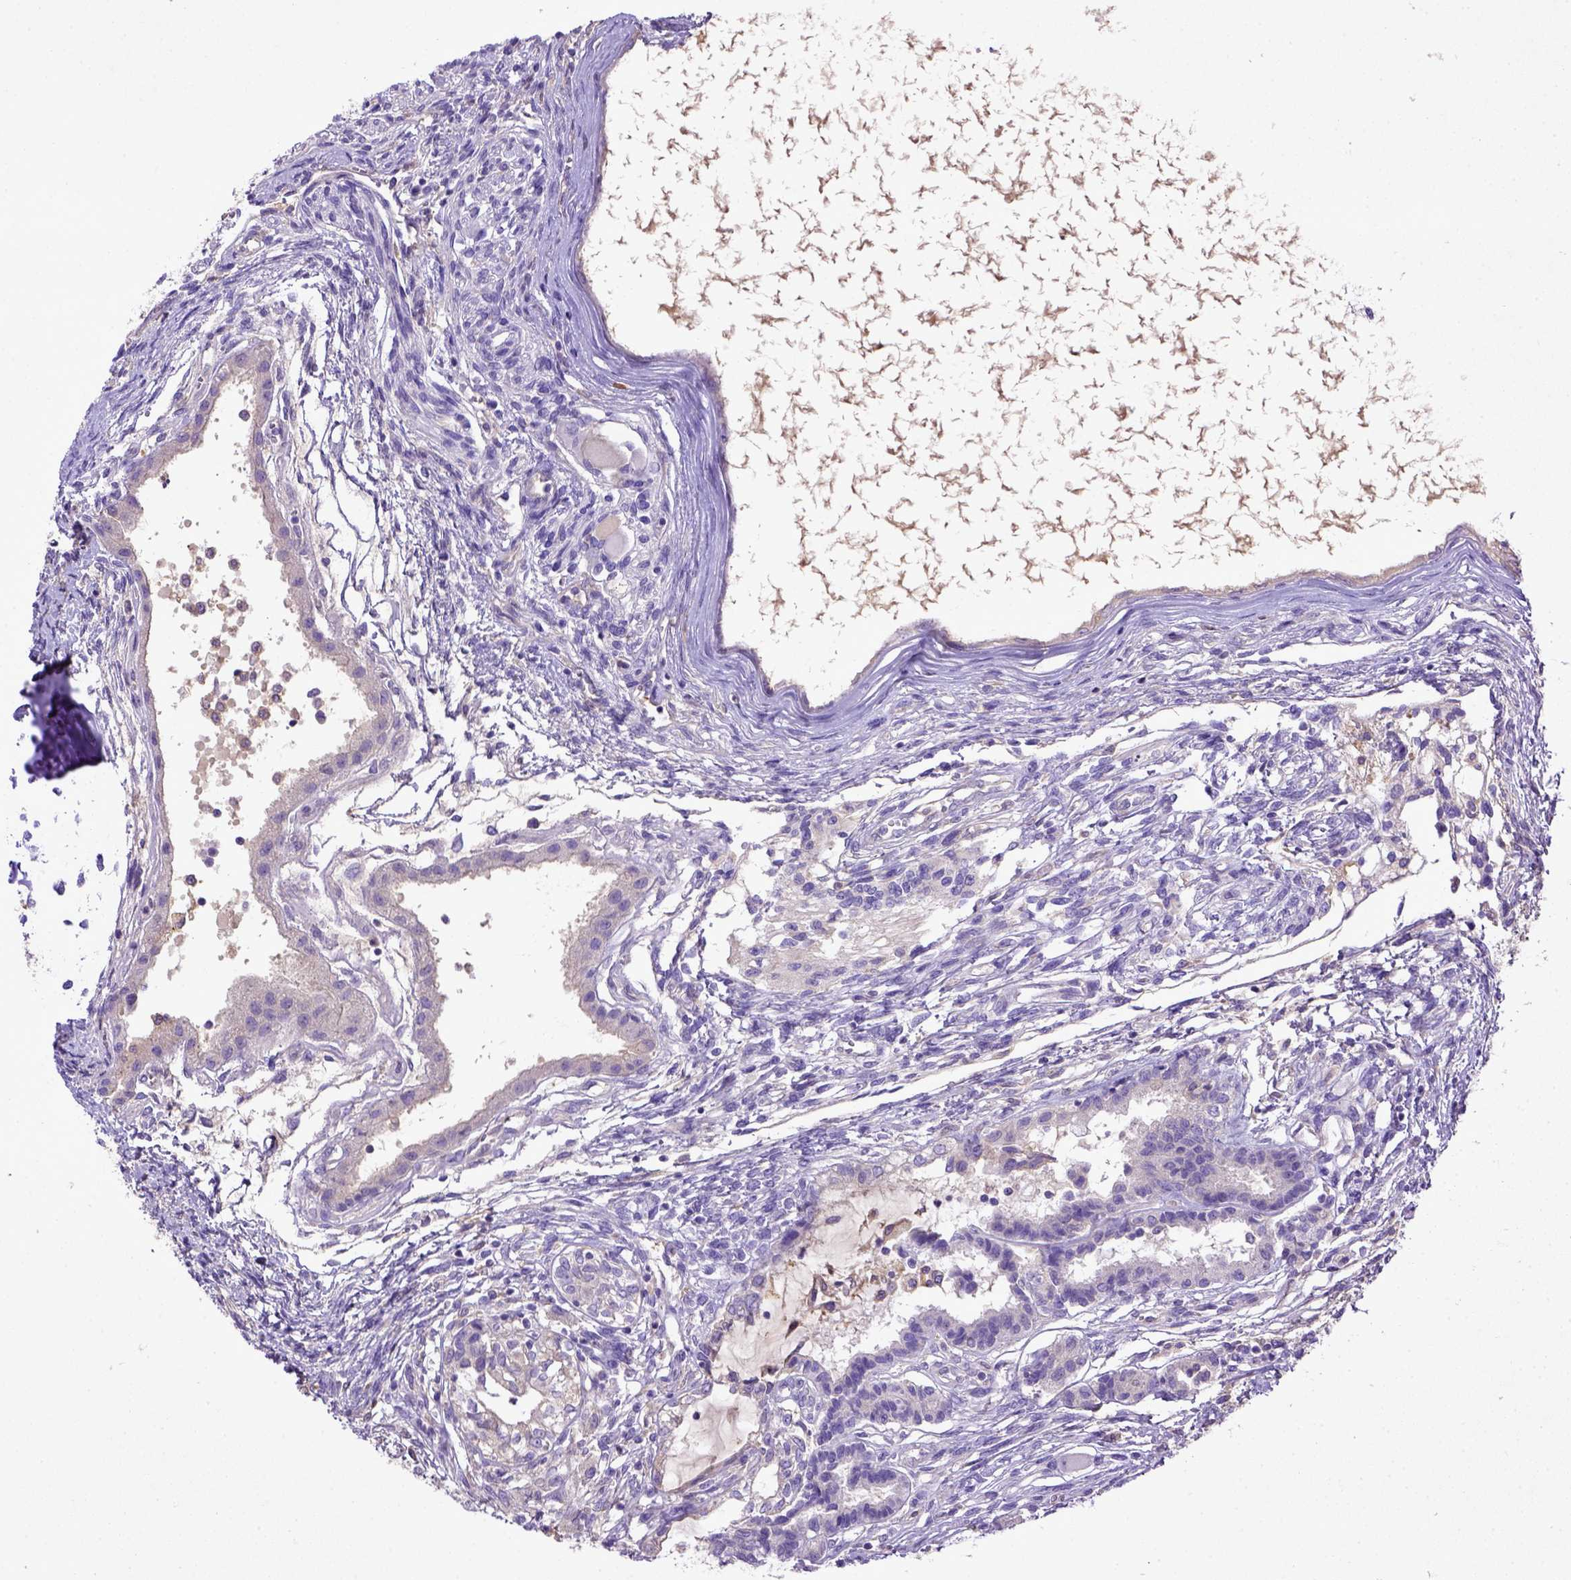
{"staining": {"intensity": "negative", "quantity": "none", "location": "none"}, "tissue": "testis cancer", "cell_type": "Tumor cells", "image_type": "cancer", "snomed": [{"axis": "morphology", "description": "Carcinoma, Embryonal, NOS"}, {"axis": "topography", "description": "Testis"}], "caption": "There is no significant positivity in tumor cells of testis cancer. The staining is performed using DAB brown chromogen with nuclei counter-stained in using hematoxylin.", "gene": "DEPDC1B", "patient": {"sex": "male", "age": 37}}